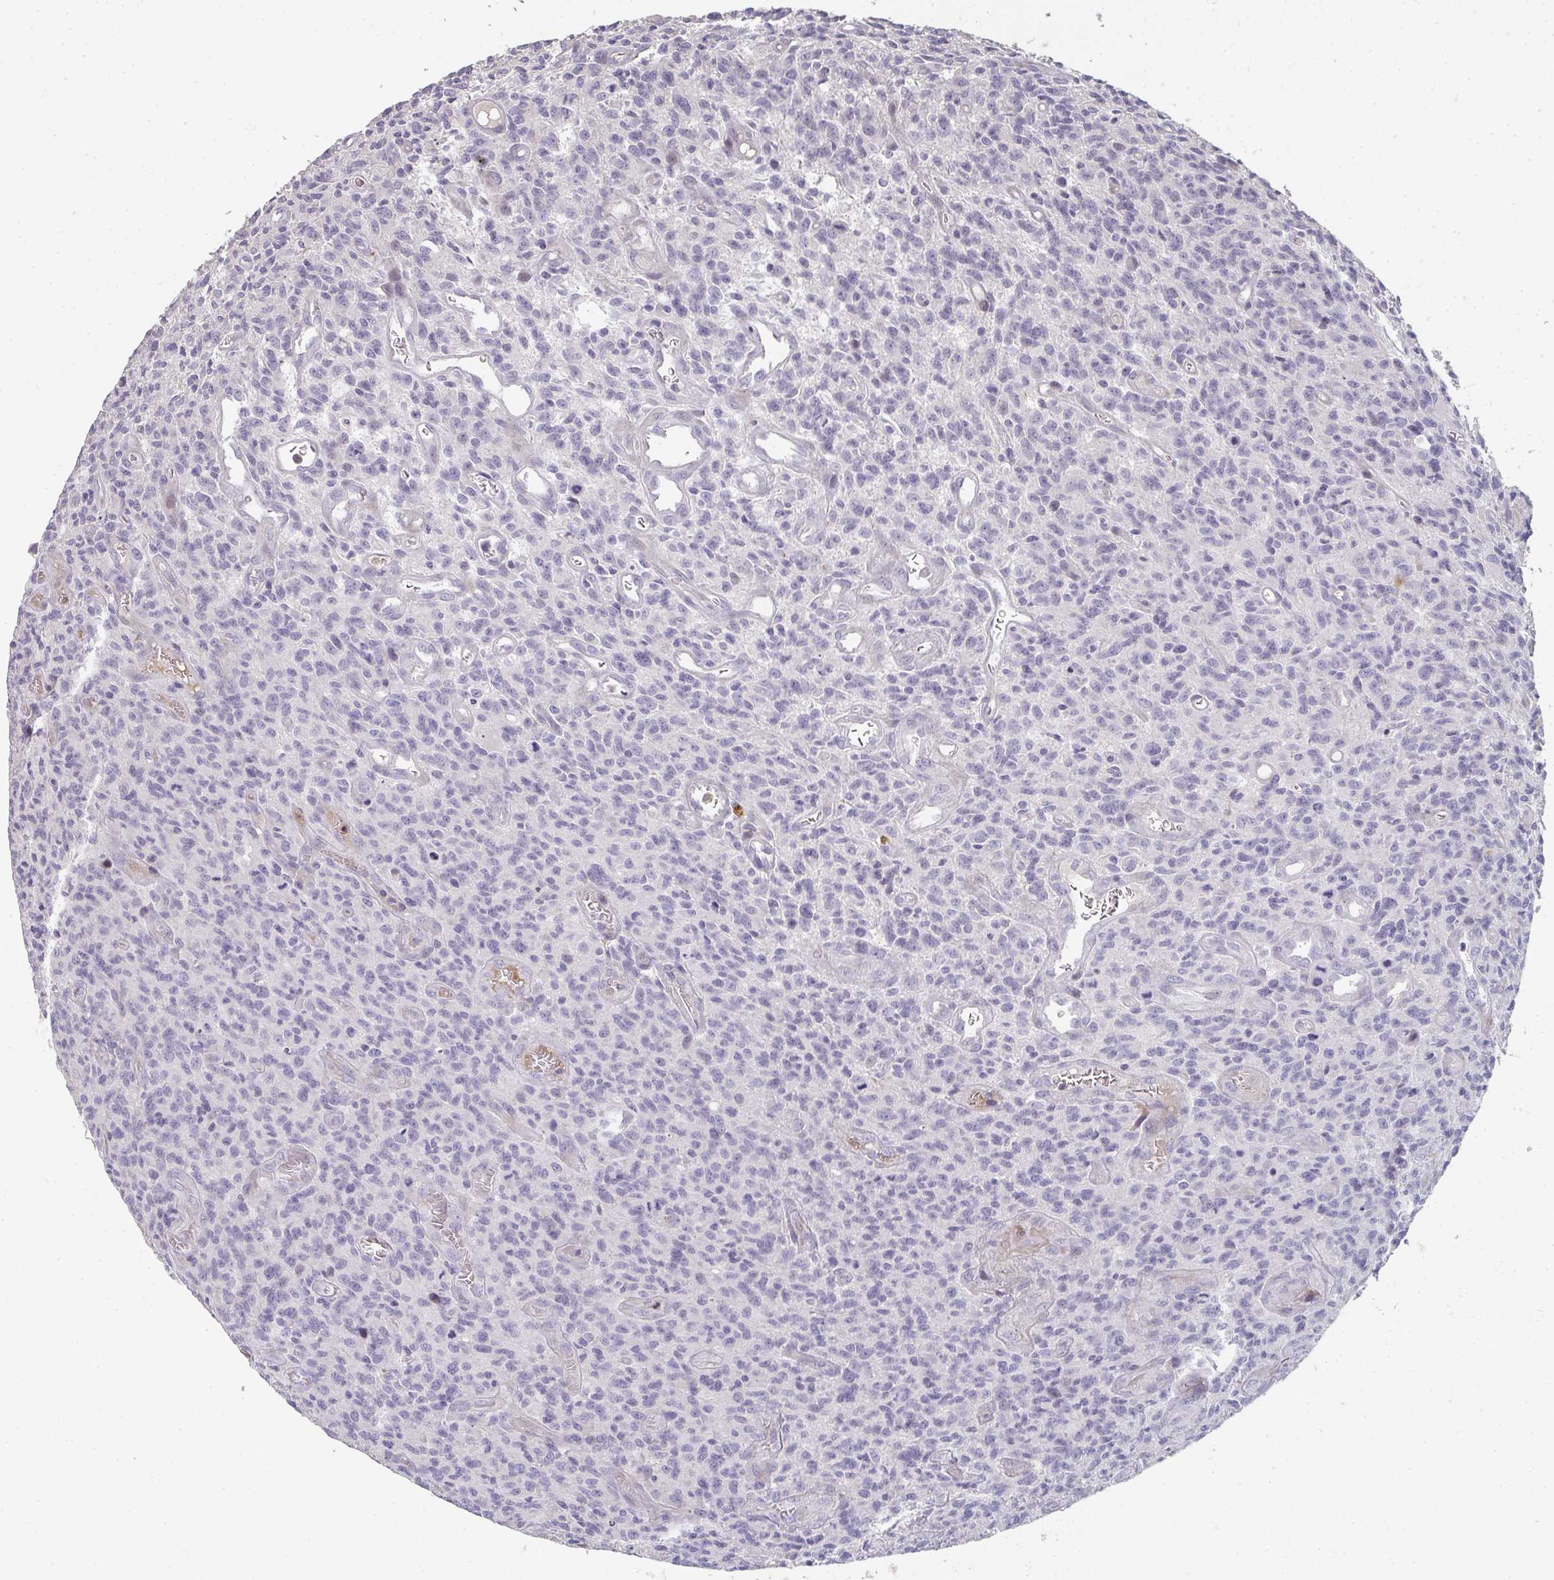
{"staining": {"intensity": "negative", "quantity": "none", "location": "none"}, "tissue": "glioma", "cell_type": "Tumor cells", "image_type": "cancer", "snomed": [{"axis": "morphology", "description": "Glioma, malignant, High grade"}, {"axis": "topography", "description": "Brain"}], "caption": "This is a image of IHC staining of glioma, which shows no expression in tumor cells.", "gene": "A1CF", "patient": {"sex": "male", "age": 76}}